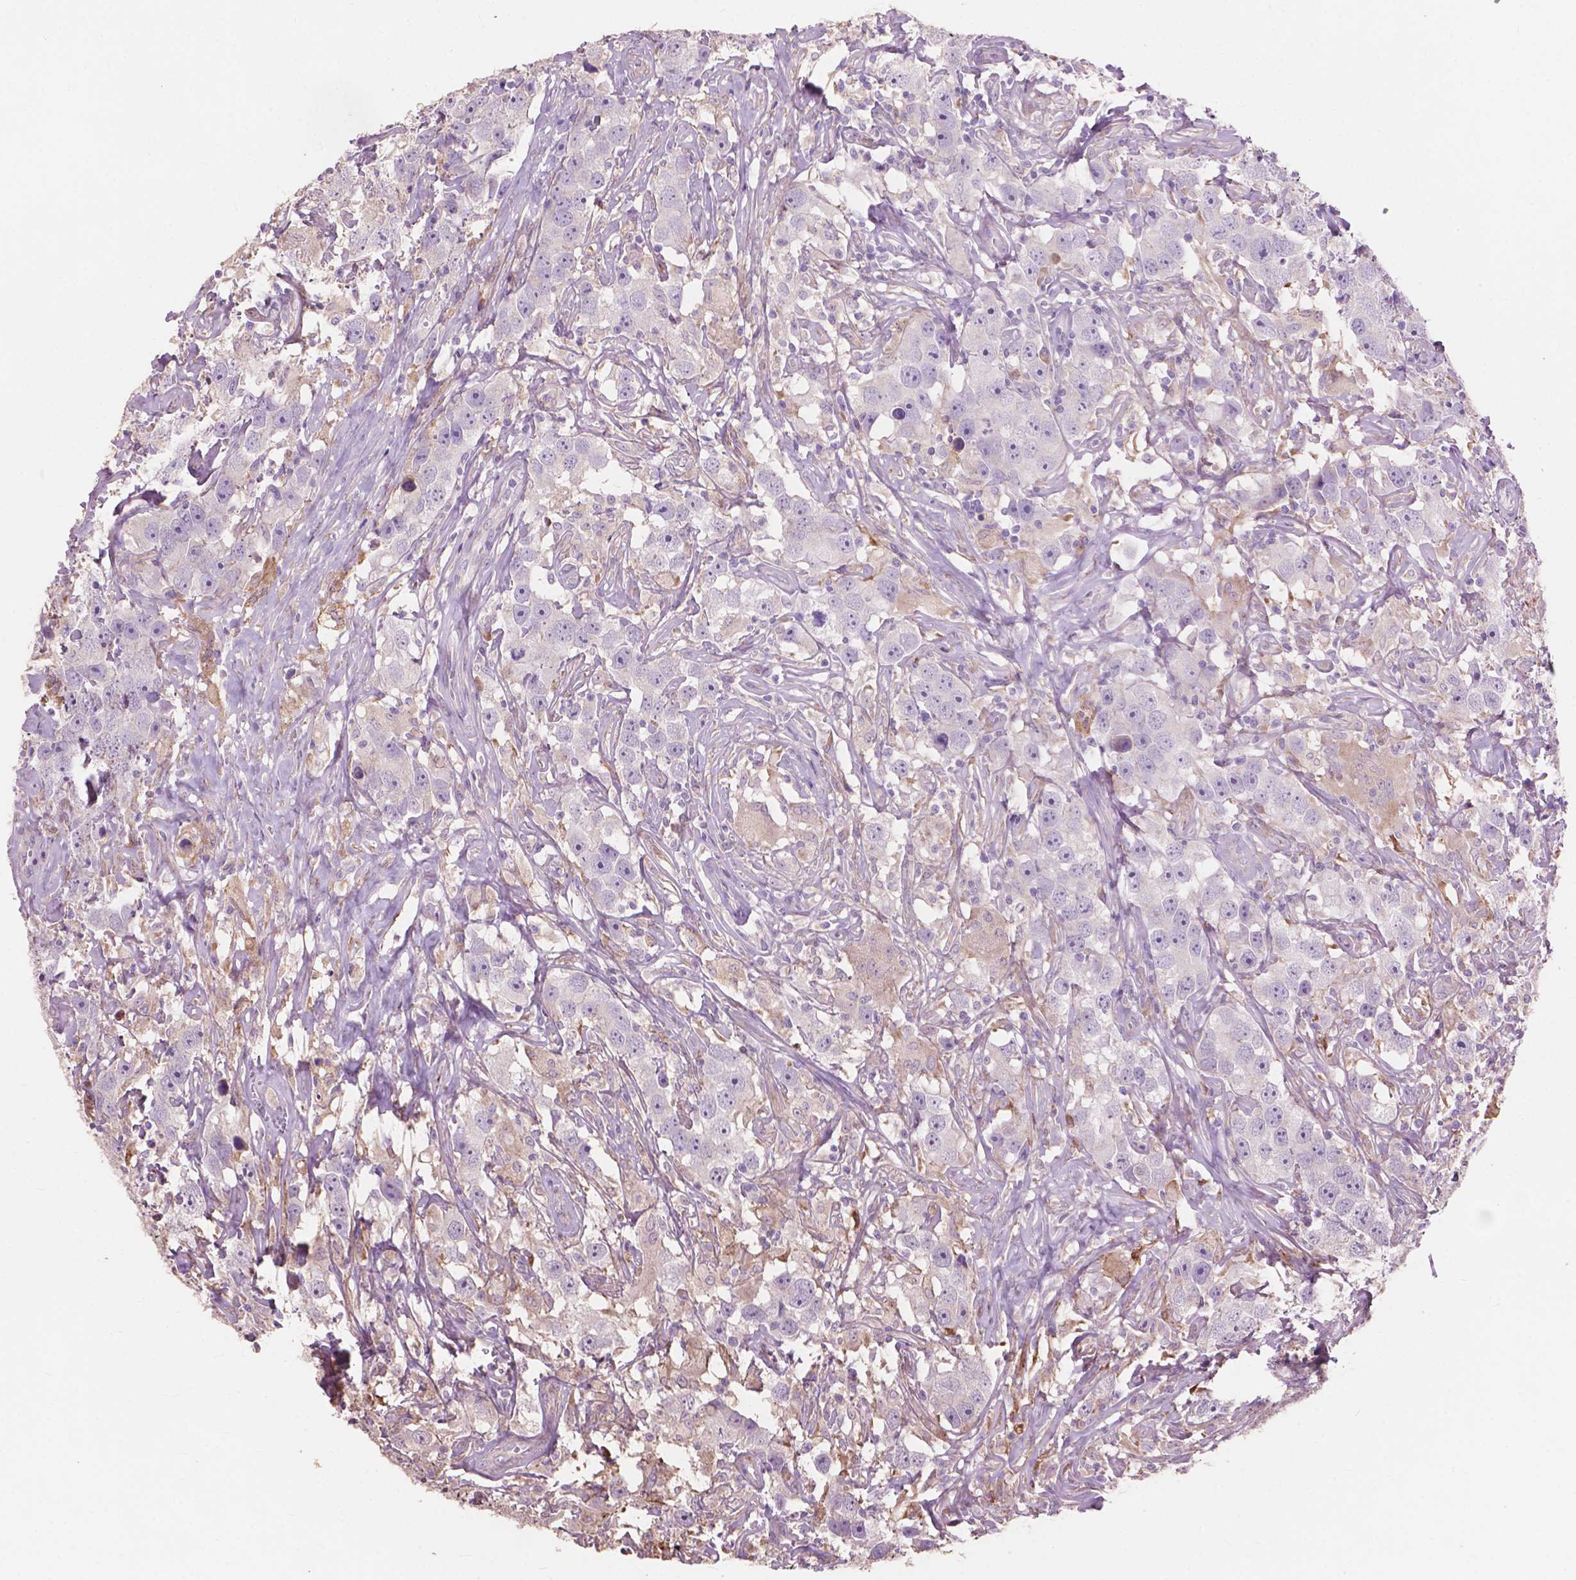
{"staining": {"intensity": "negative", "quantity": "none", "location": "none"}, "tissue": "testis cancer", "cell_type": "Tumor cells", "image_type": "cancer", "snomed": [{"axis": "morphology", "description": "Seminoma, NOS"}, {"axis": "topography", "description": "Testis"}], "caption": "Tumor cells show no significant protein expression in testis cancer.", "gene": "FNIP1", "patient": {"sex": "male", "age": 49}}